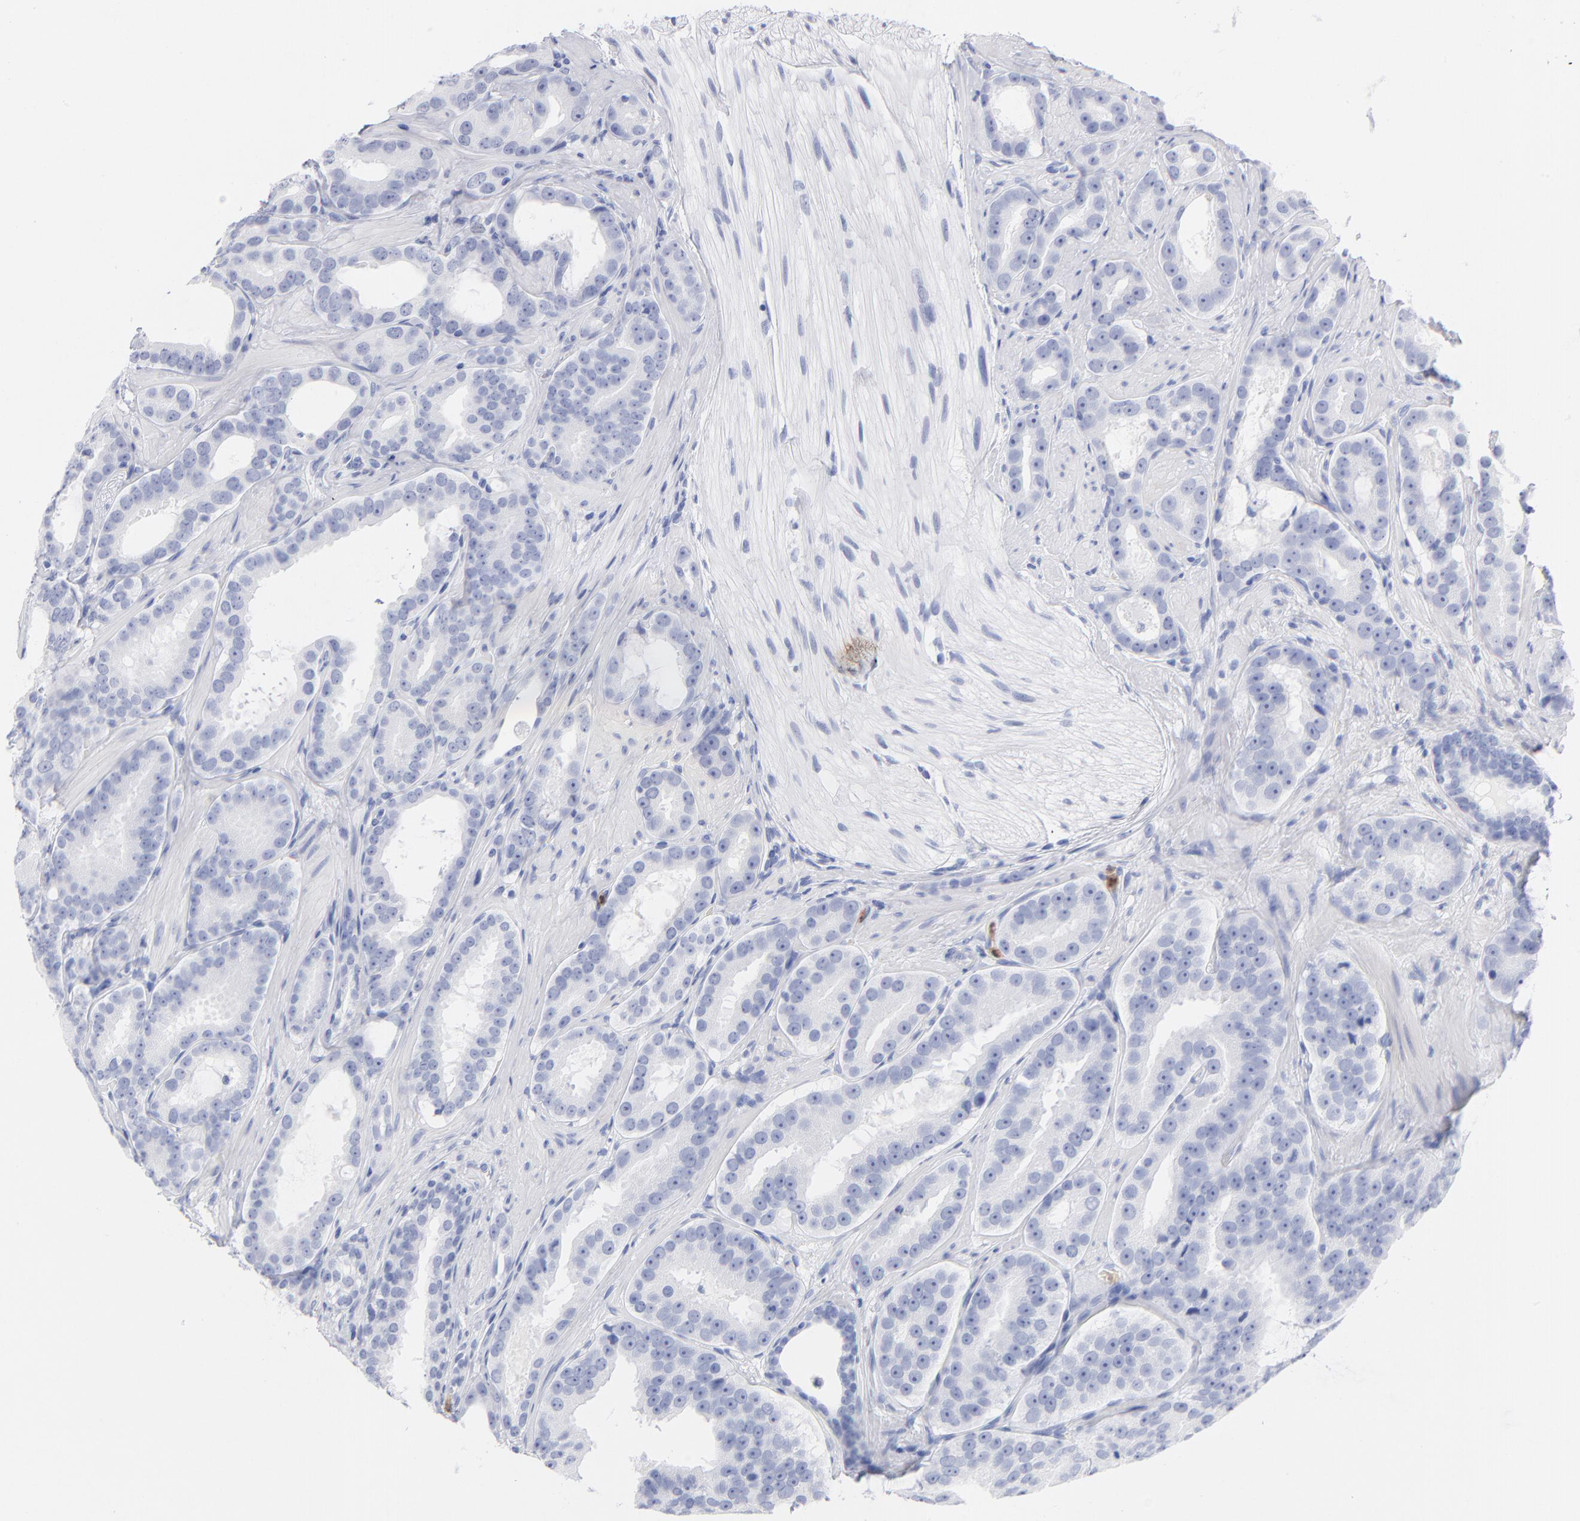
{"staining": {"intensity": "negative", "quantity": "none", "location": "none"}, "tissue": "prostate cancer", "cell_type": "Tumor cells", "image_type": "cancer", "snomed": [{"axis": "morphology", "description": "Adenocarcinoma, Low grade"}, {"axis": "topography", "description": "Prostate"}], "caption": "Protein analysis of prostate low-grade adenocarcinoma displays no significant staining in tumor cells.", "gene": "ARG1", "patient": {"sex": "male", "age": 59}}